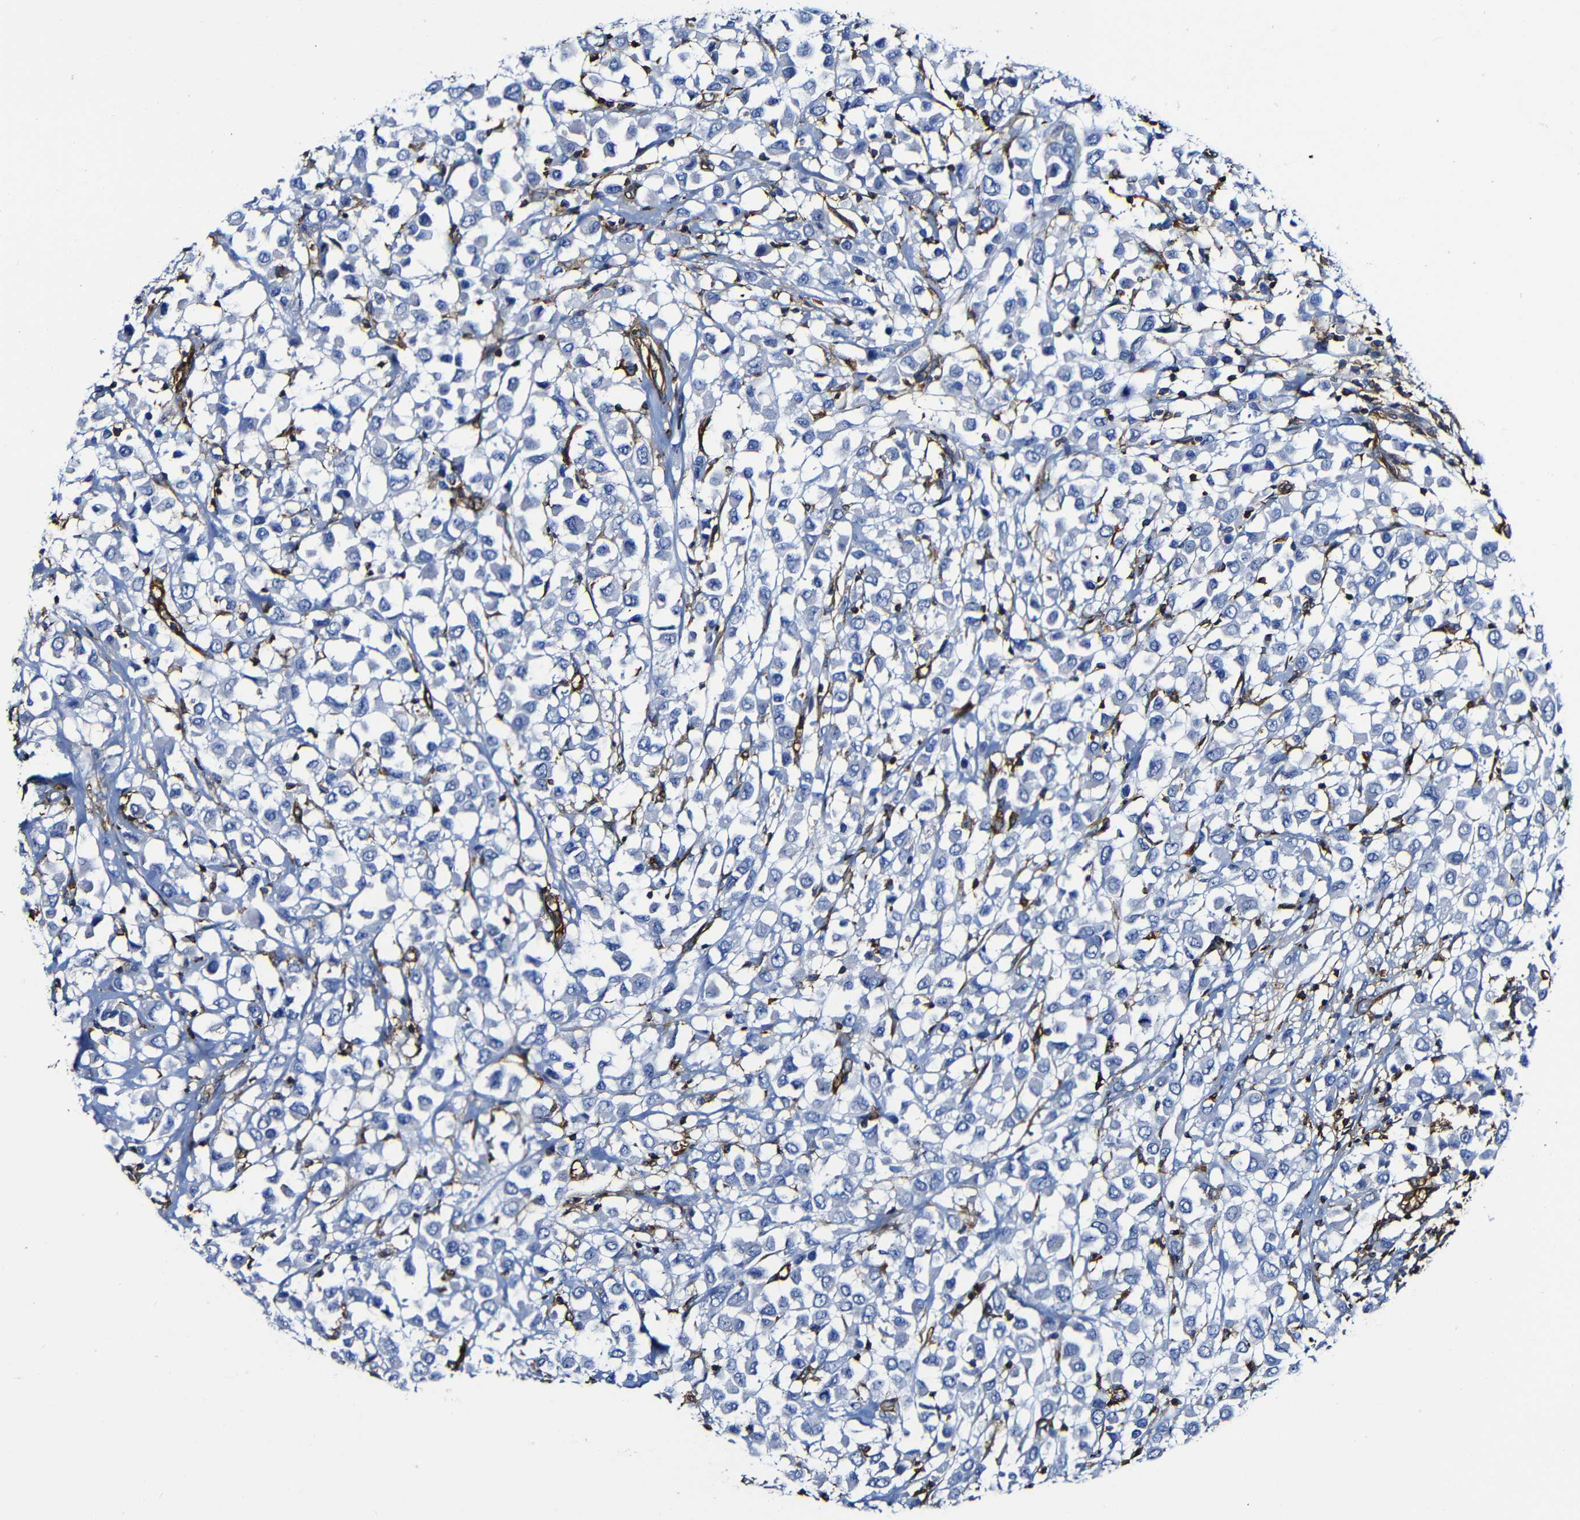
{"staining": {"intensity": "negative", "quantity": "none", "location": "none"}, "tissue": "breast cancer", "cell_type": "Tumor cells", "image_type": "cancer", "snomed": [{"axis": "morphology", "description": "Duct carcinoma"}, {"axis": "topography", "description": "Breast"}], "caption": "This micrograph is of breast invasive ductal carcinoma stained with immunohistochemistry to label a protein in brown with the nuclei are counter-stained blue. There is no positivity in tumor cells.", "gene": "MSN", "patient": {"sex": "female", "age": 61}}